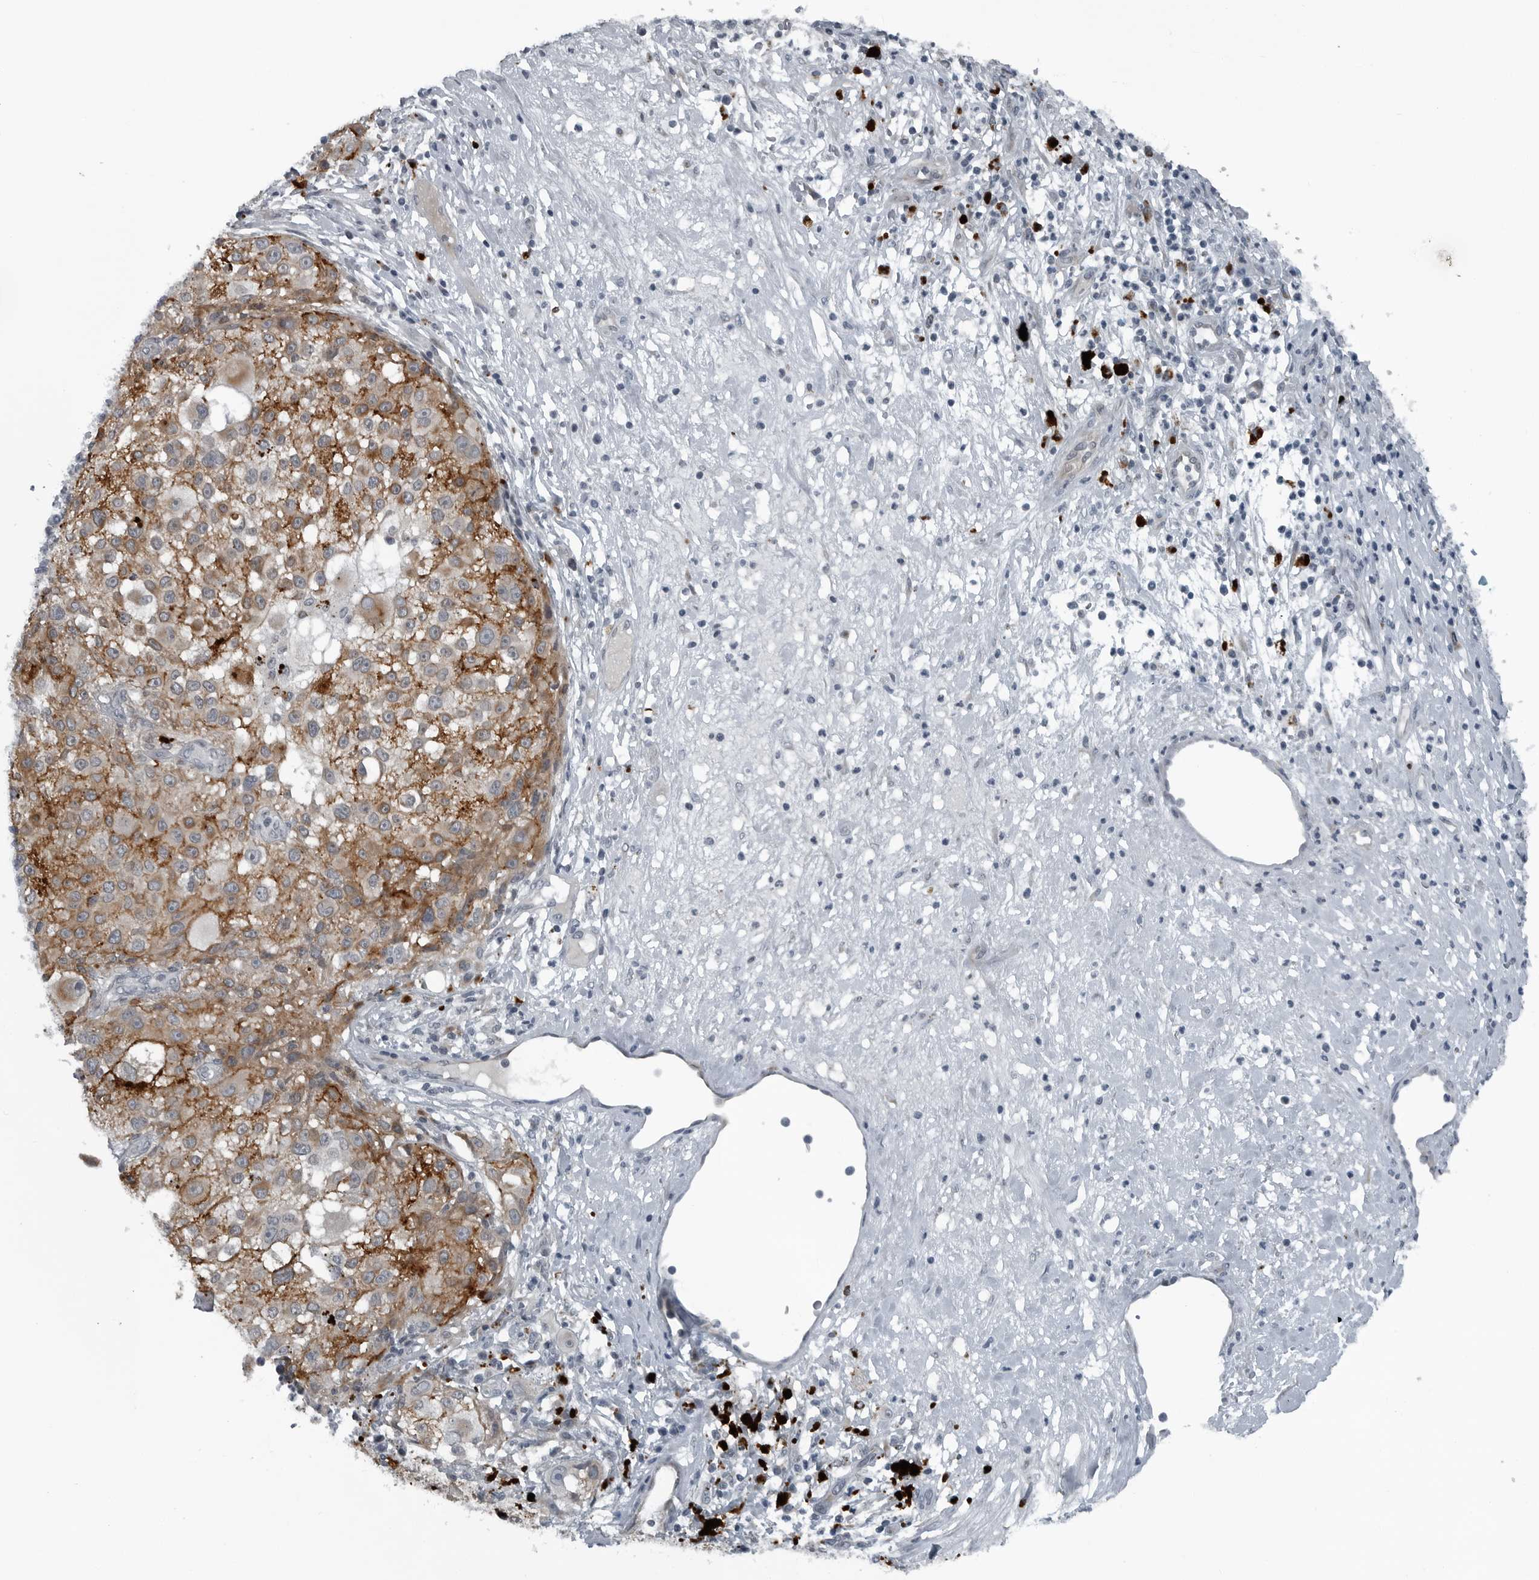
{"staining": {"intensity": "moderate", "quantity": ">75%", "location": "cytoplasmic/membranous"}, "tissue": "melanoma", "cell_type": "Tumor cells", "image_type": "cancer", "snomed": [{"axis": "morphology", "description": "Necrosis, NOS"}, {"axis": "morphology", "description": "Malignant melanoma, NOS"}, {"axis": "topography", "description": "Skin"}], "caption": "Melanoma was stained to show a protein in brown. There is medium levels of moderate cytoplasmic/membranous staining in approximately >75% of tumor cells.", "gene": "GAK", "patient": {"sex": "female", "age": 87}}